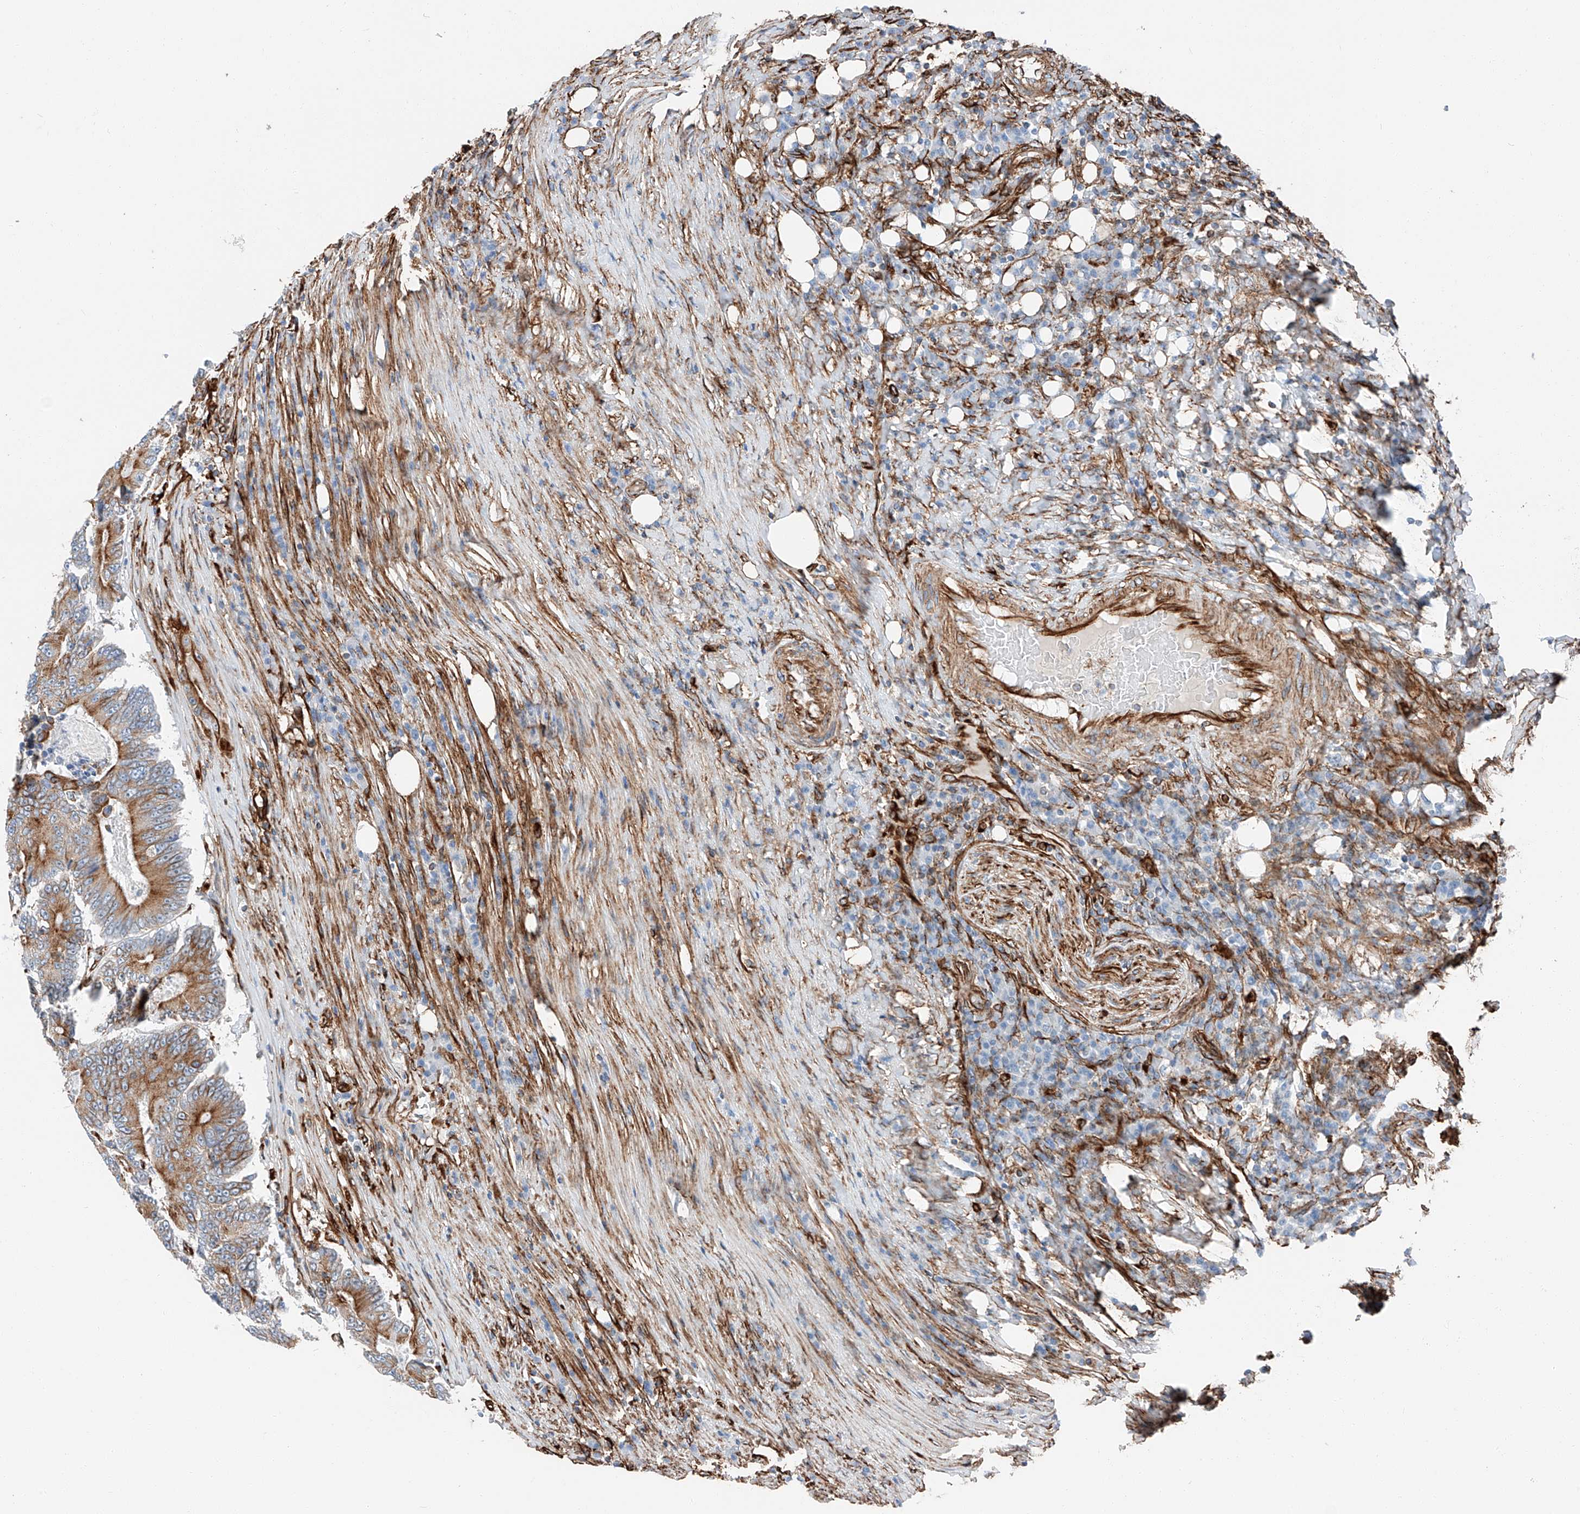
{"staining": {"intensity": "moderate", "quantity": ">75%", "location": "cytoplasmic/membranous"}, "tissue": "colorectal cancer", "cell_type": "Tumor cells", "image_type": "cancer", "snomed": [{"axis": "morphology", "description": "Adenocarcinoma, NOS"}, {"axis": "topography", "description": "Colon"}], "caption": "Tumor cells demonstrate medium levels of moderate cytoplasmic/membranous expression in about >75% of cells in human adenocarcinoma (colorectal).", "gene": "ZNF804A", "patient": {"sex": "male", "age": 83}}